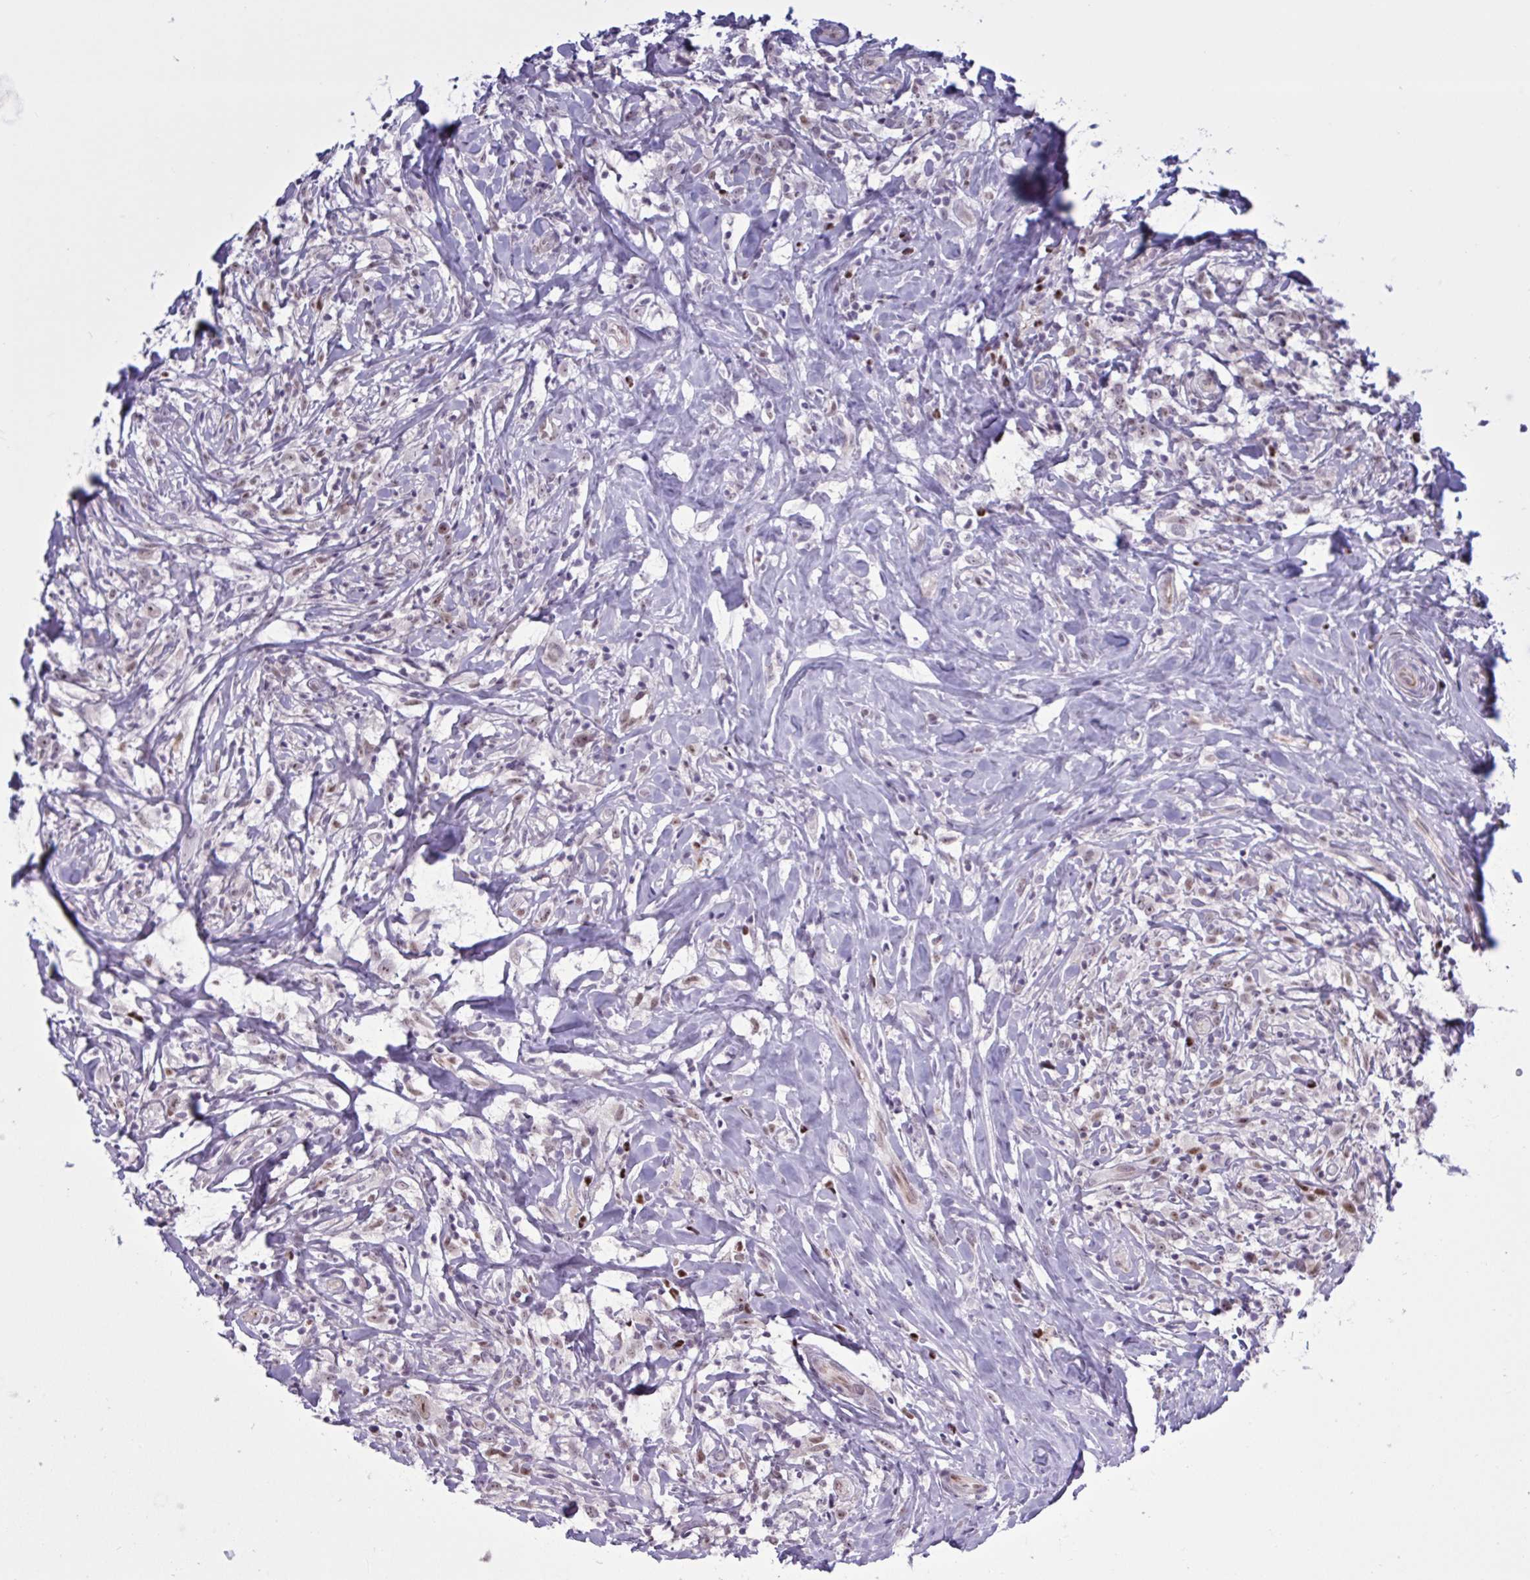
{"staining": {"intensity": "negative", "quantity": "none", "location": "none"}, "tissue": "lymphoma", "cell_type": "Tumor cells", "image_type": "cancer", "snomed": [{"axis": "morphology", "description": "Hodgkin's disease, NOS"}, {"axis": "topography", "description": "No Tissue"}], "caption": "There is no significant staining in tumor cells of lymphoma.", "gene": "PRMT6", "patient": {"sex": "female", "age": 21}}